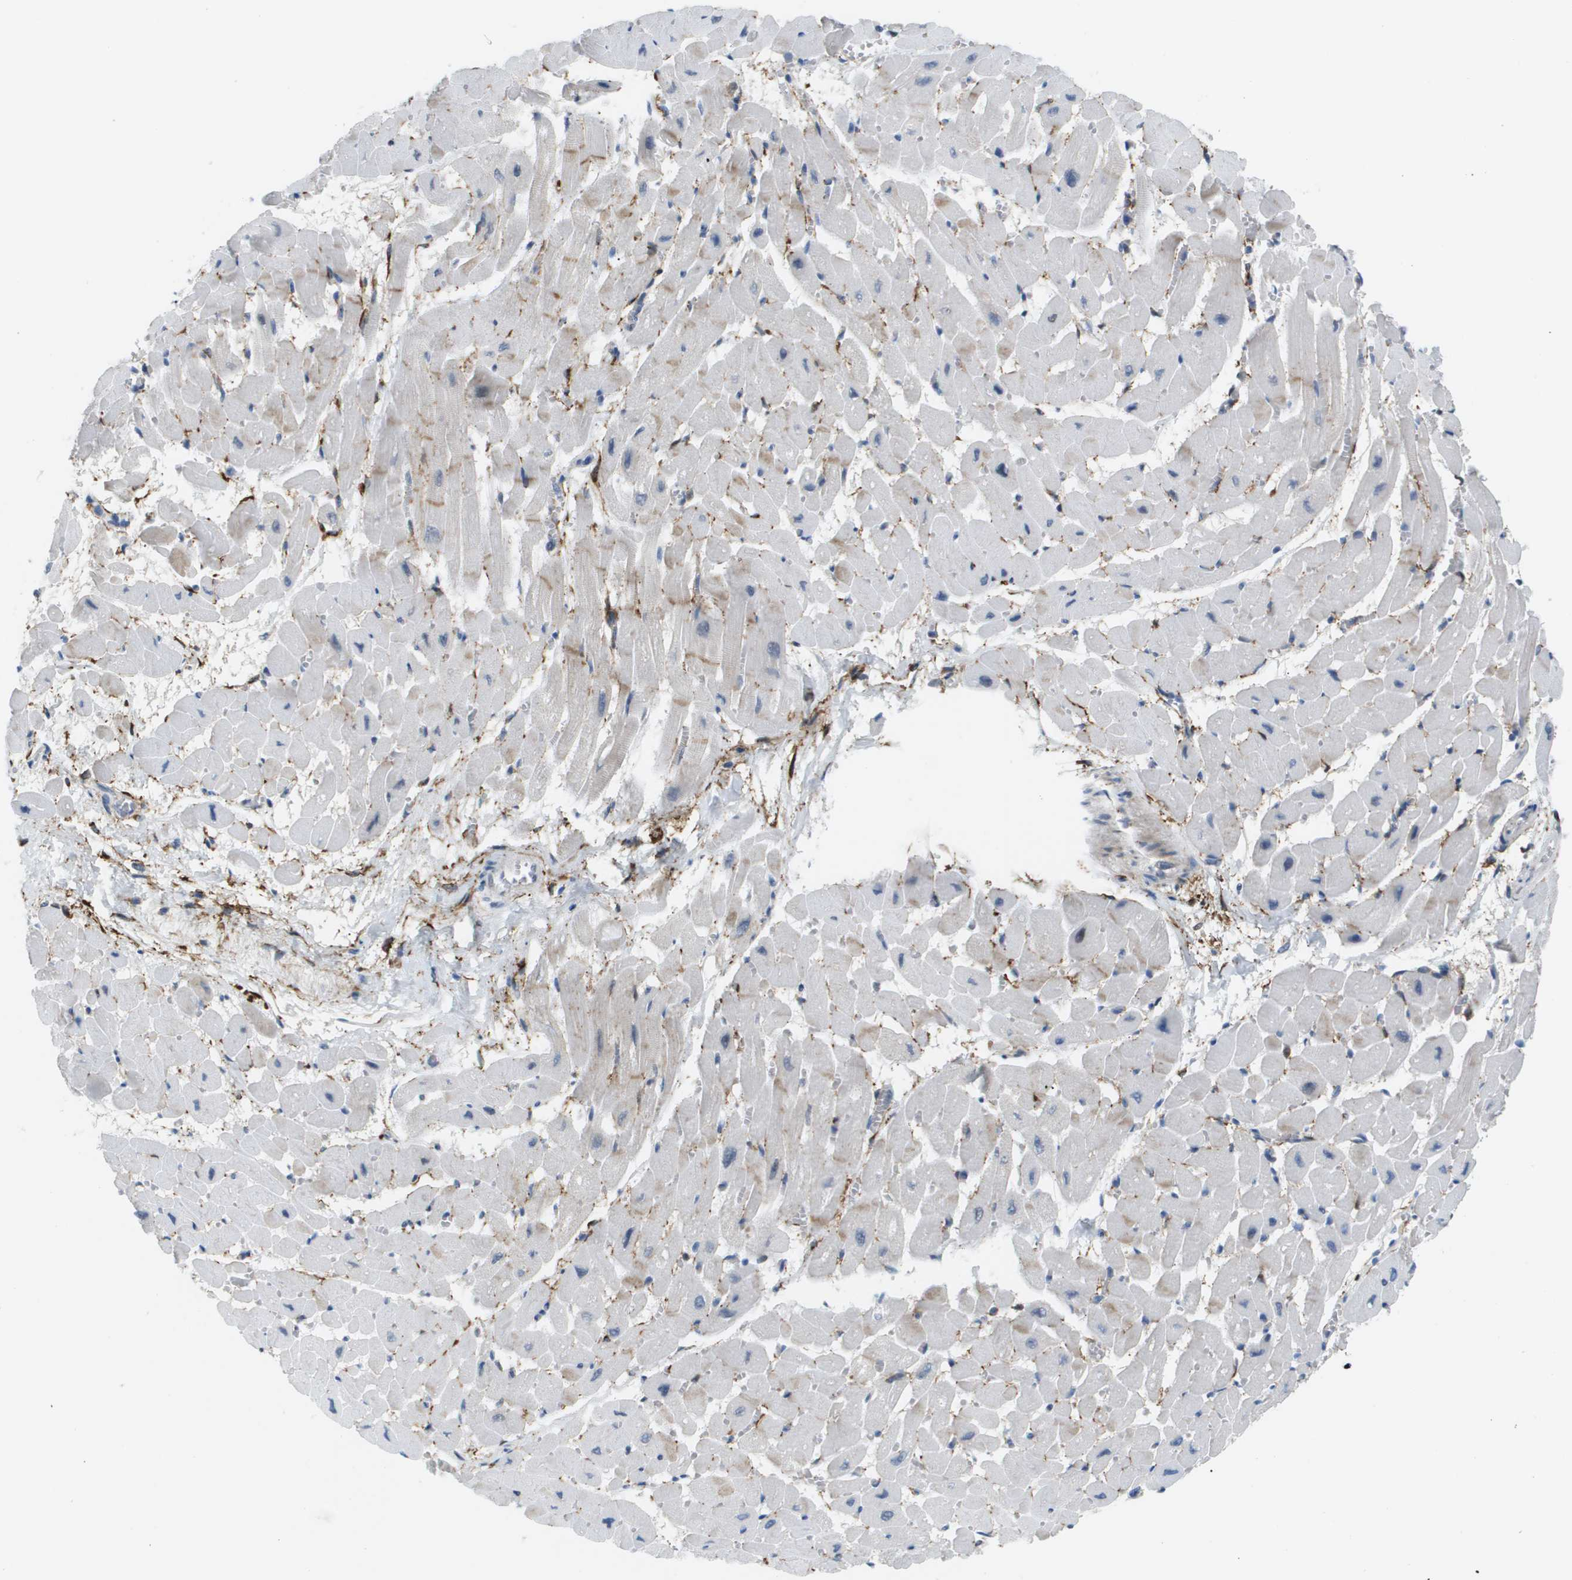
{"staining": {"intensity": "negative", "quantity": "none", "location": "none"}, "tissue": "heart muscle", "cell_type": "Cardiomyocytes", "image_type": "normal", "snomed": [{"axis": "morphology", "description": "Normal tissue, NOS"}, {"axis": "topography", "description": "Heart"}], "caption": "This is an immunohistochemistry micrograph of unremarkable human heart muscle. There is no expression in cardiomyocytes.", "gene": "OTUD5", "patient": {"sex": "male", "age": 45}}